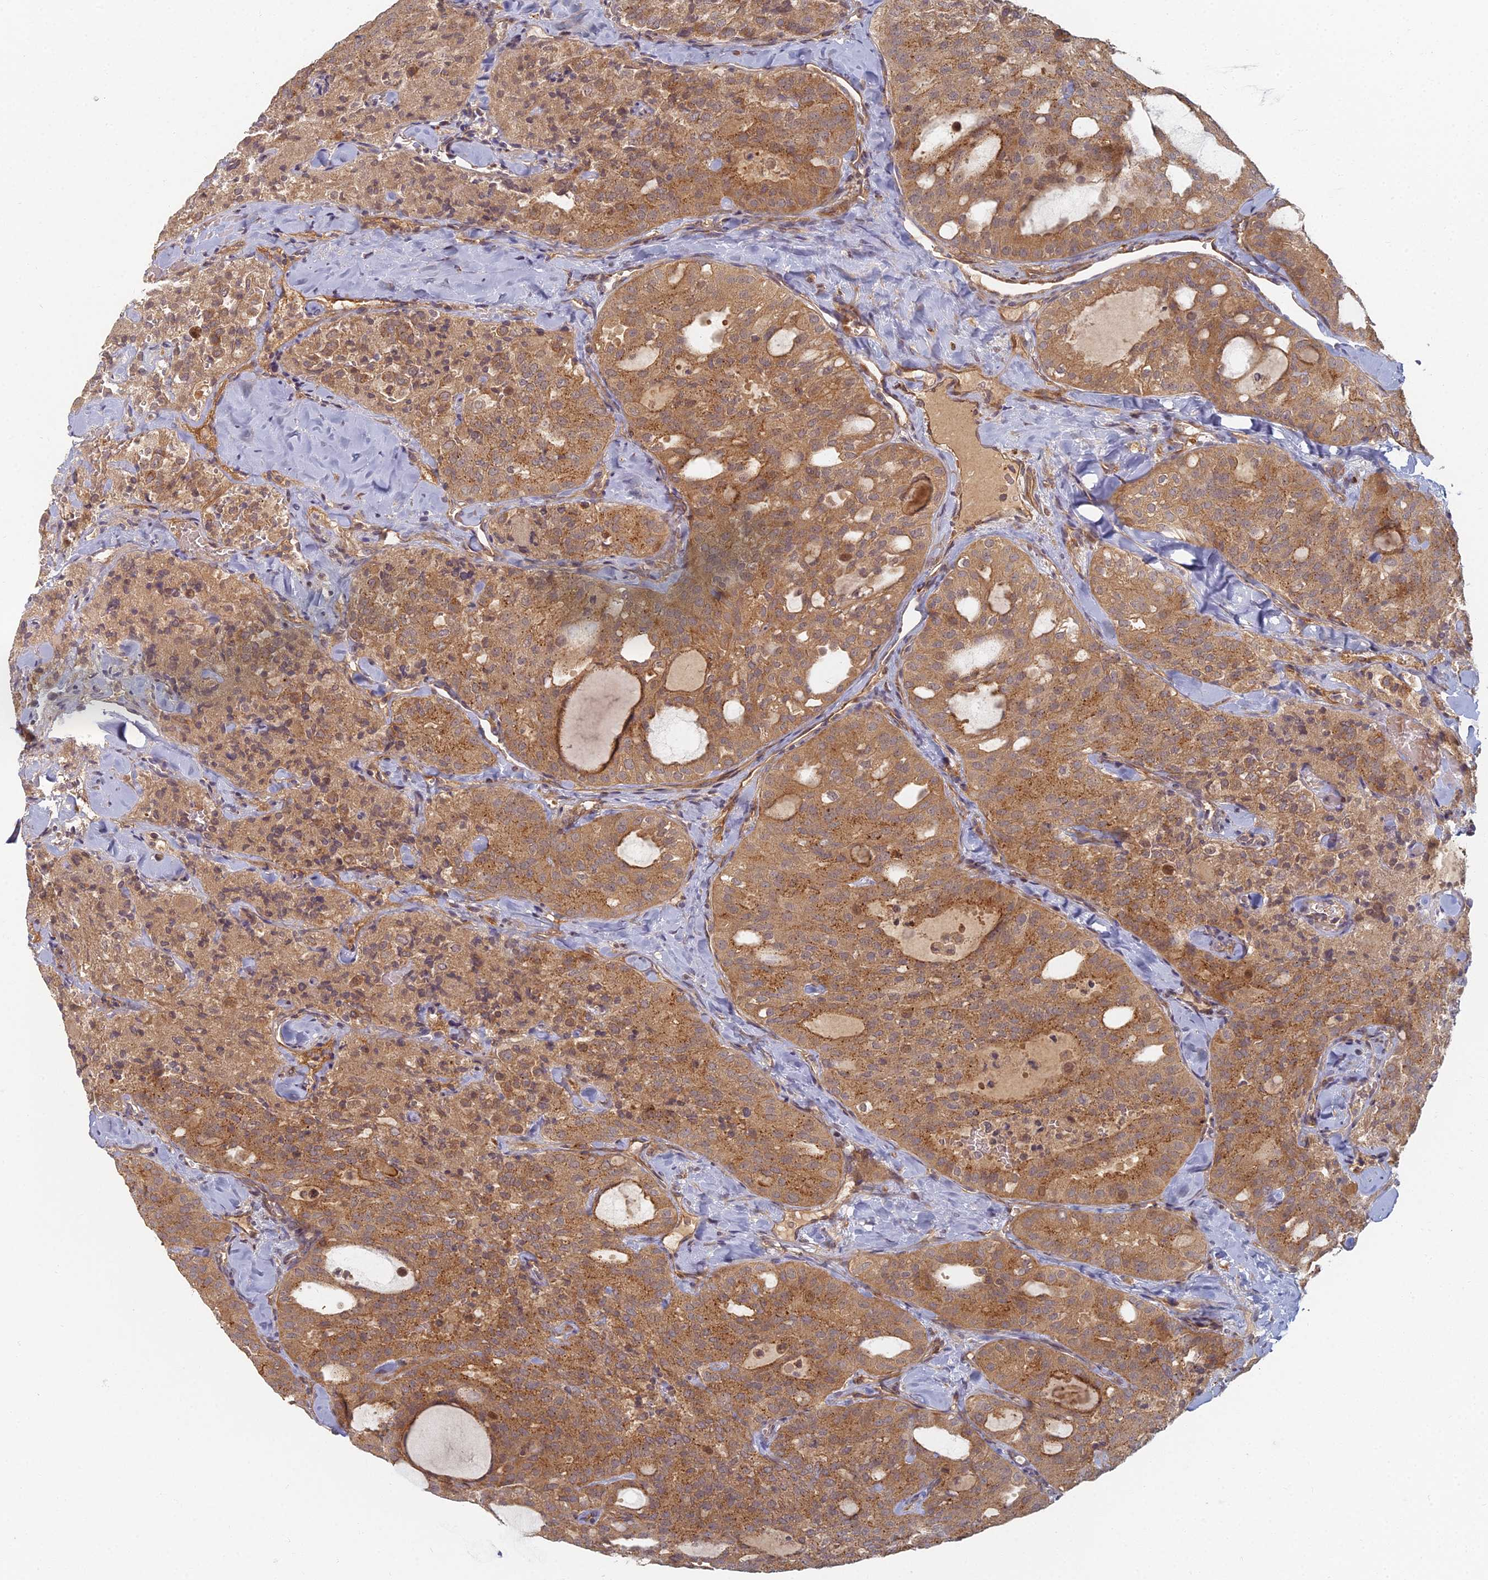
{"staining": {"intensity": "moderate", "quantity": ">75%", "location": "cytoplasmic/membranous"}, "tissue": "thyroid cancer", "cell_type": "Tumor cells", "image_type": "cancer", "snomed": [{"axis": "morphology", "description": "Follicular adenoma carcinoma, NOS"}, {"axis": "topography", "description": "Thyroid gland"}], "caption": "The image demonstrates a brown stain indicating the presence of a protein in the cytoplasmic/membranous of tumor cells in thyroid cancer (follicular adenoma carcinoma).", "gene": "INO80D", "patient": {"sex": "male", "age": 75}}